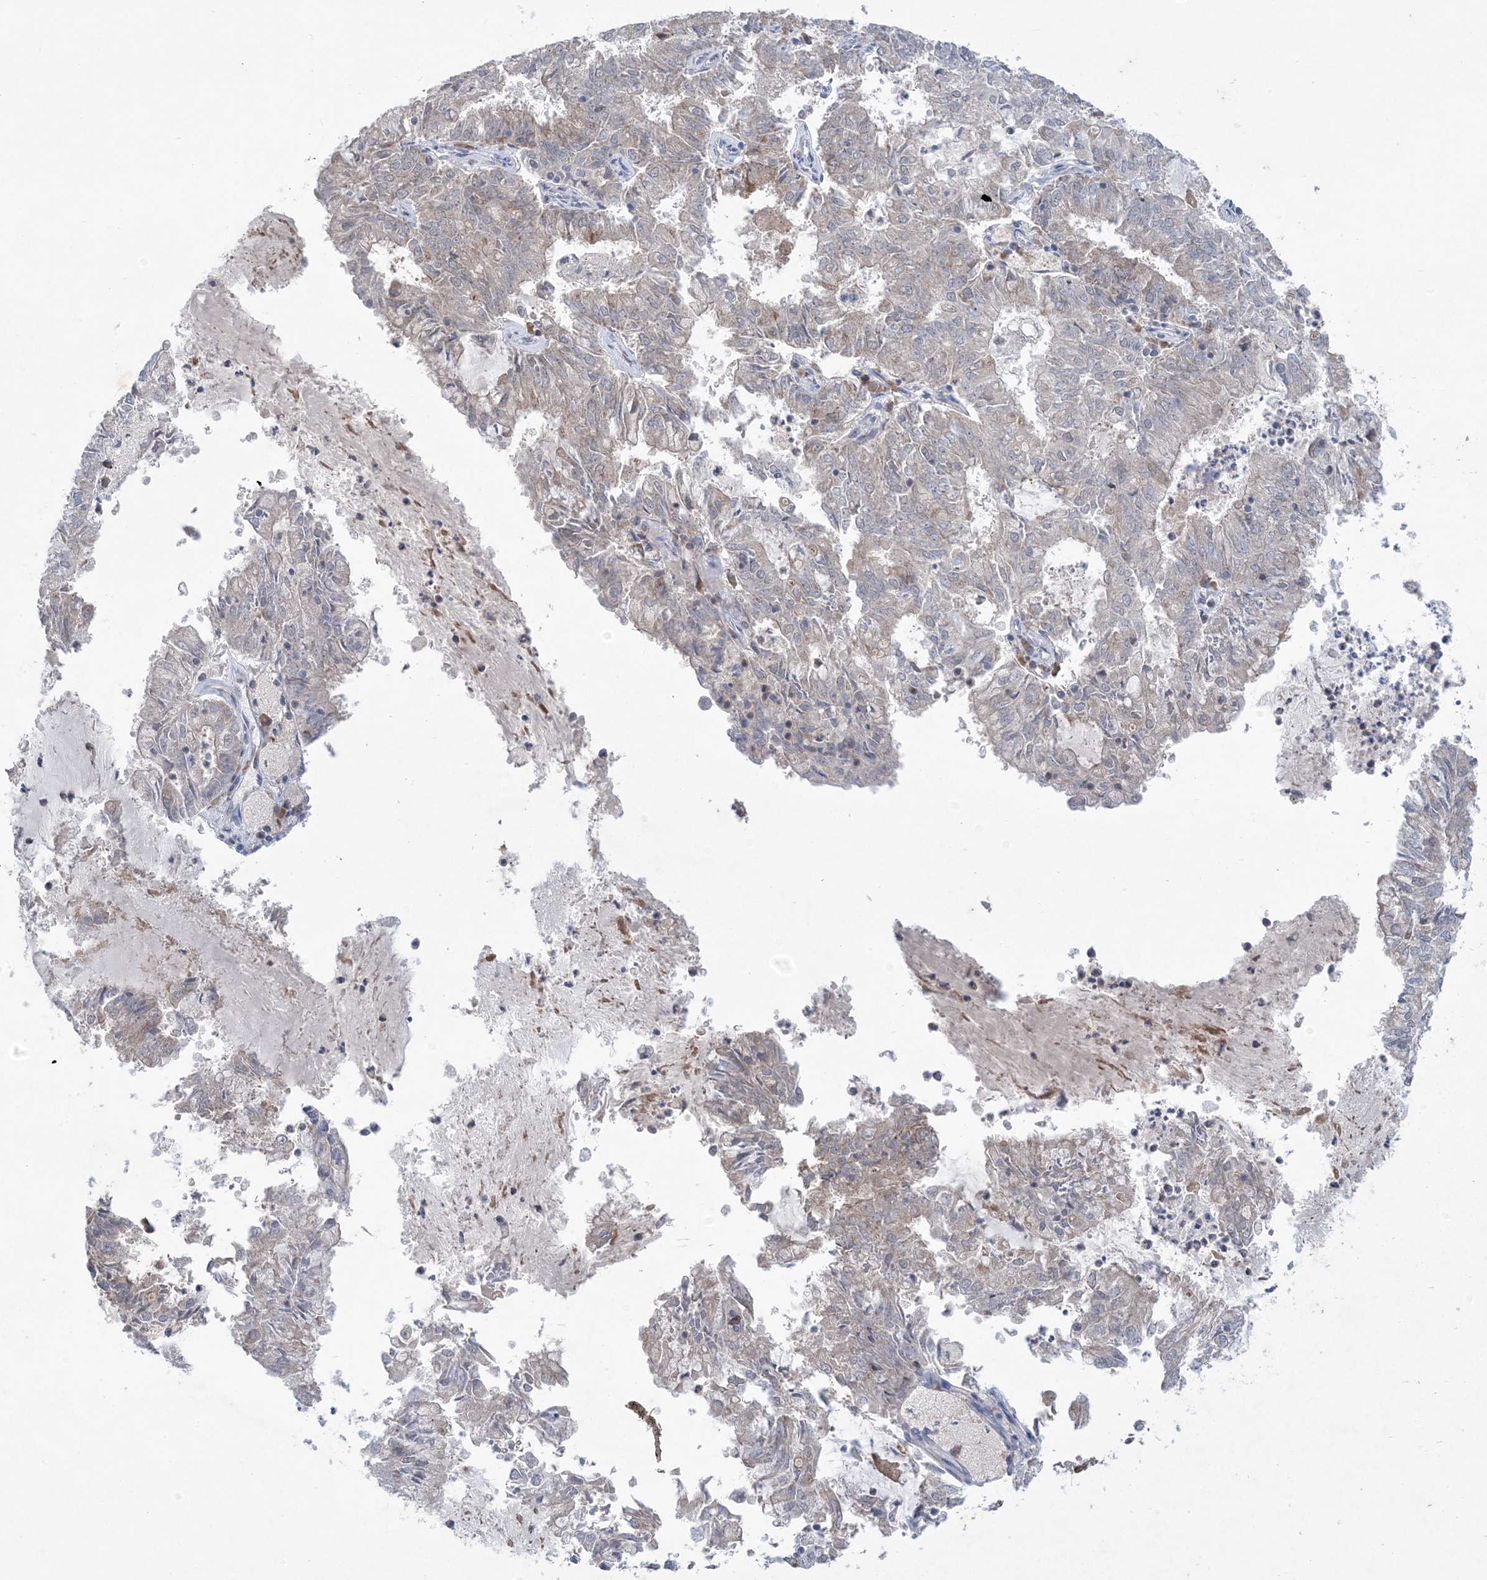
{"staining": {"intensity": "weak", "quantity": "<25%", "location": "cytoplasmic/membranous"}, "tissue": "endometrial cancer", "cell_type": "Tumor cells", "image_type": "cancer", "snomed": [{"axis": "morphology", "description": "Adenocarcinoma, NOS"}, {"axis": "topography", "description": "Endometrium"}], "caption": "IHC of endometrial cancer exhibits no positivity in tumor cells.", "gene": "AOC1", "patient": {"sex": "female", "age": 57}}